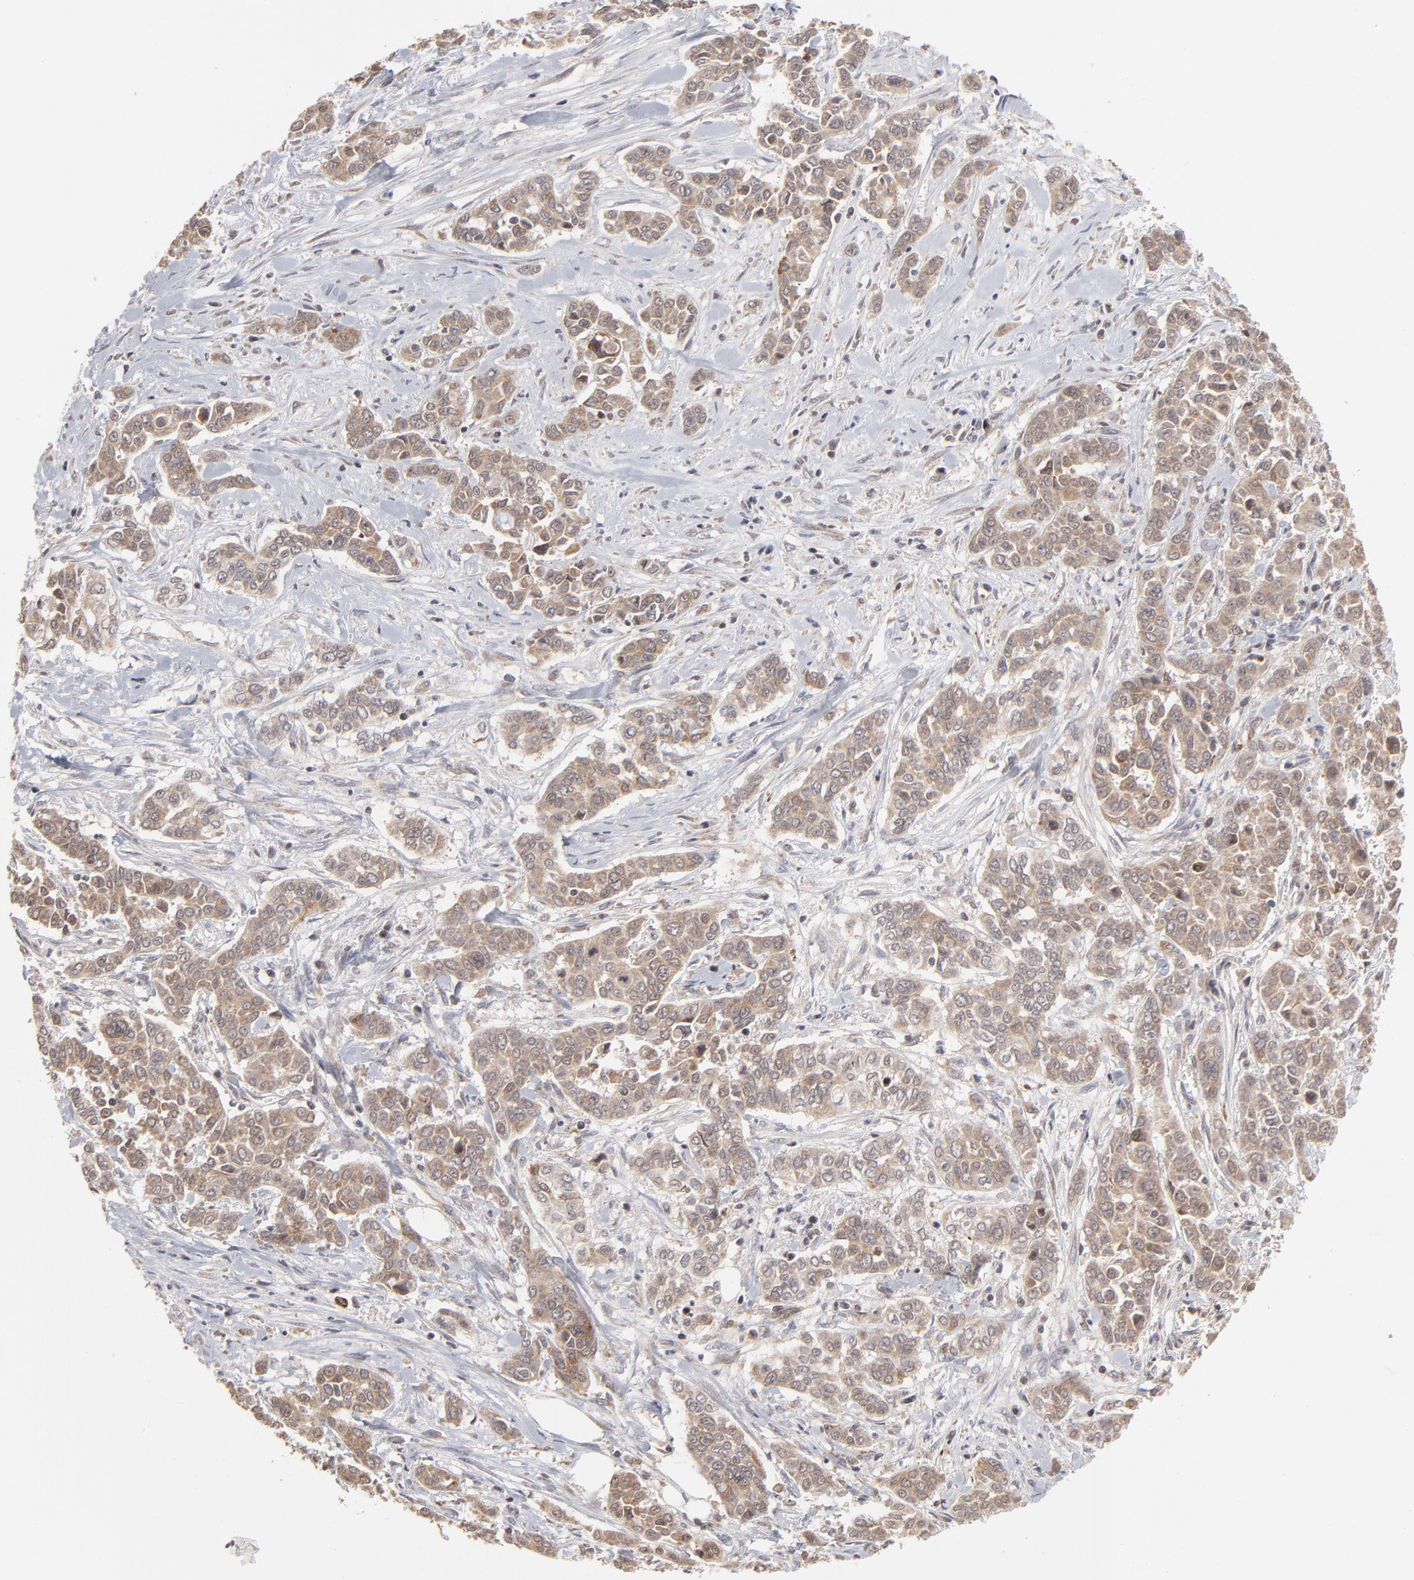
{"staining": {"intensity": "weak", "quantity": ">75%", "location": "cytoplasmic/membranous"}, "tissue": "pancreatic cancer", "cell_type": "Tumor cells", "image_type": "cancer", "snomed": [{"axis": "morphology", "description": "Adenocarcinoma, NOS"}, {"axis": "topography", "description": "Pancreas"}], "caption": "This histopathology image reveals IHC staining of human adenocarcinoma (pancreatic), with low weak cytoplasmic/membranous expression in about >75% of tumor cells.", "gene": "ARIH1", "patient": {"sex": "female", "age": 52}}